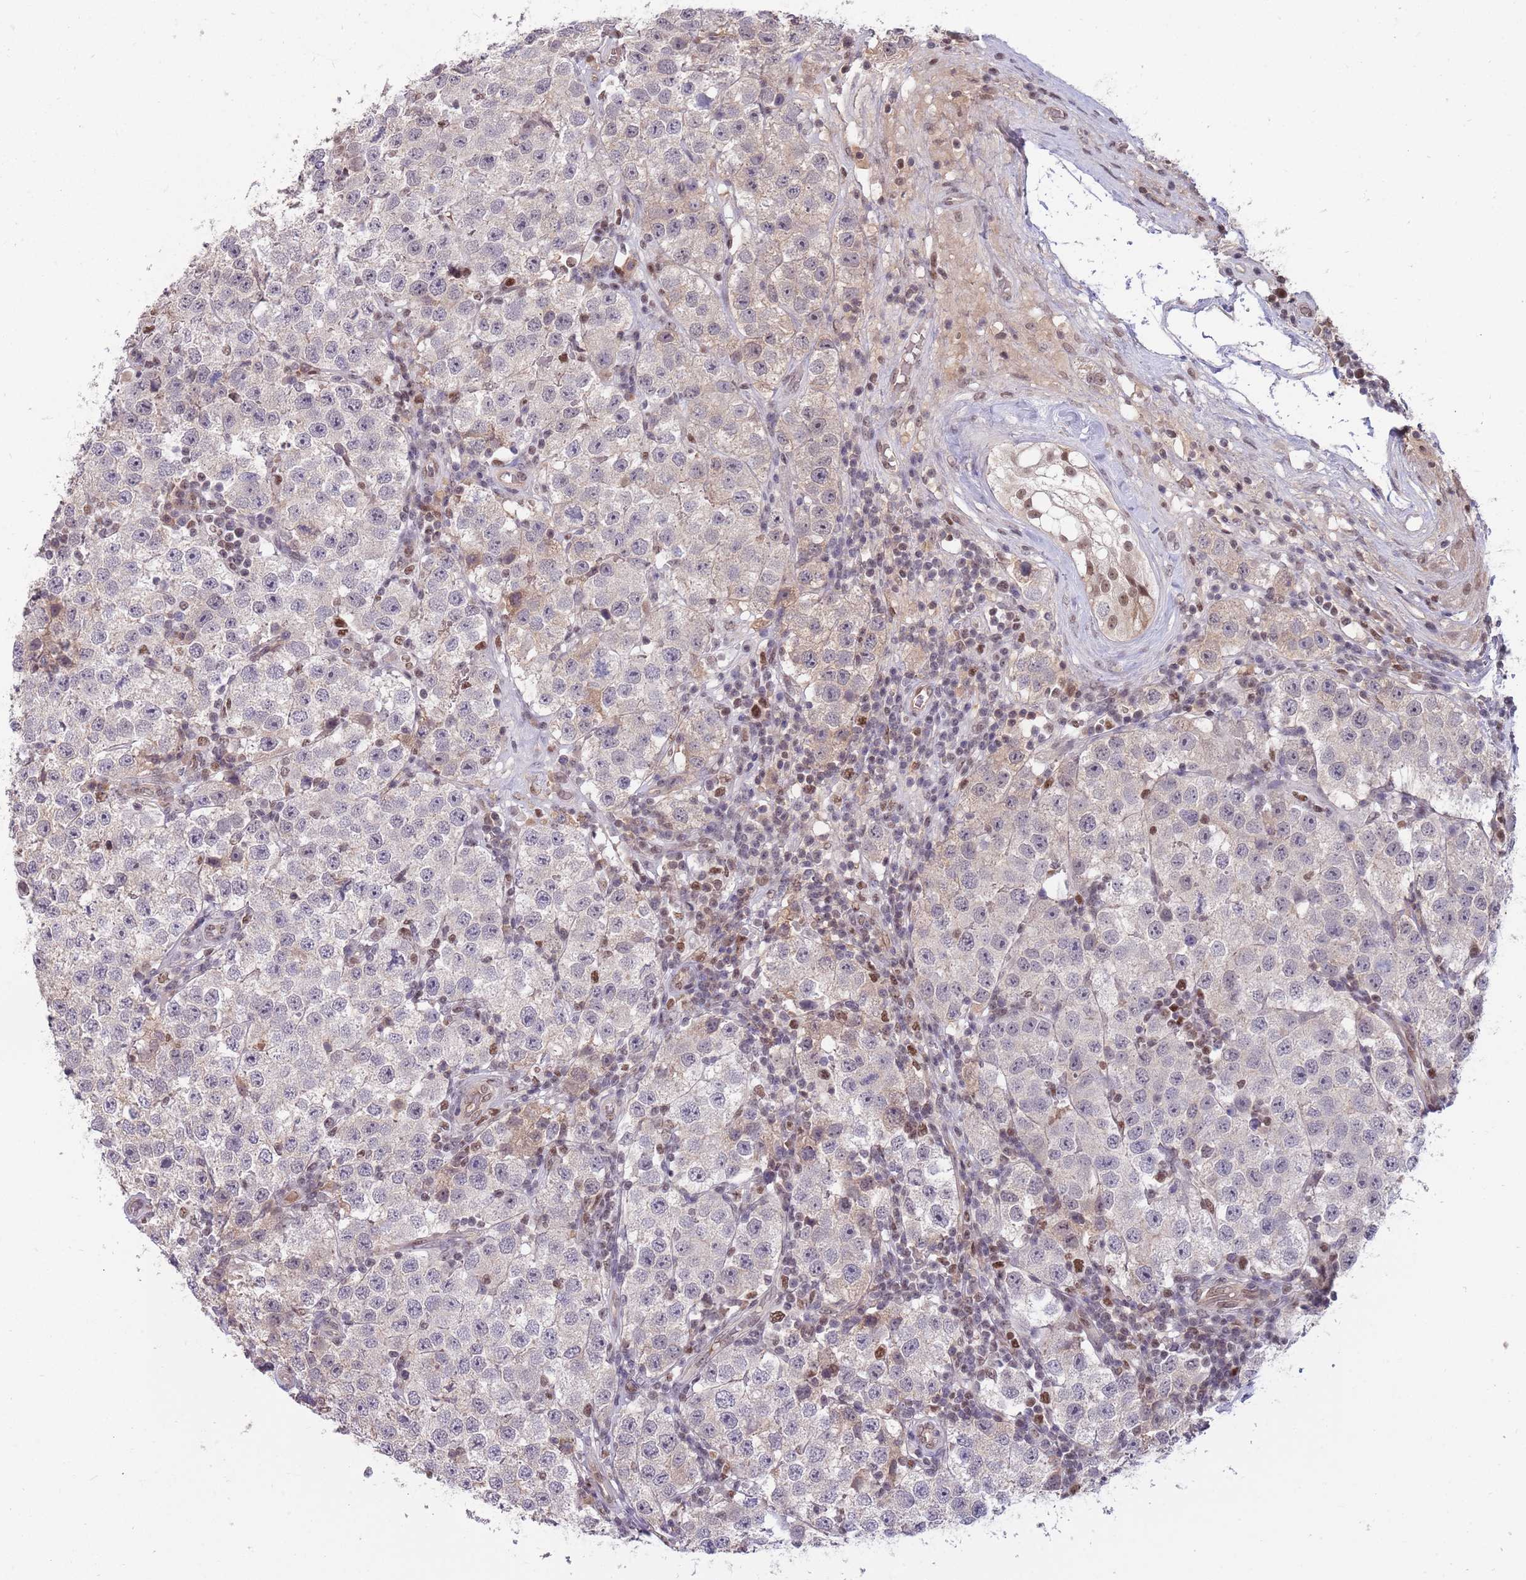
{"staining": {"intensity": "negative", "quantity": "none", "location": "none"}, "tissue": "testis cancer", "cell_type": "Tumor cells", "image_type": "cancer", "snomed": [{"axis": "morphology", "description": "Seminoma, NOS"}, {"axis": "topography", "description": "Testis"}], "caption": "A micrograph of seminoma (testis) stained for a protein shows no brown staining in tumor cells. (DAB (3,3'-diaminobenzidine) immunohistochemistry (IHC) visualized using brightfield microscopy, high magnification).", "gene": "ZBTB7A", "patient": {"sex": "male", "age": 34}}